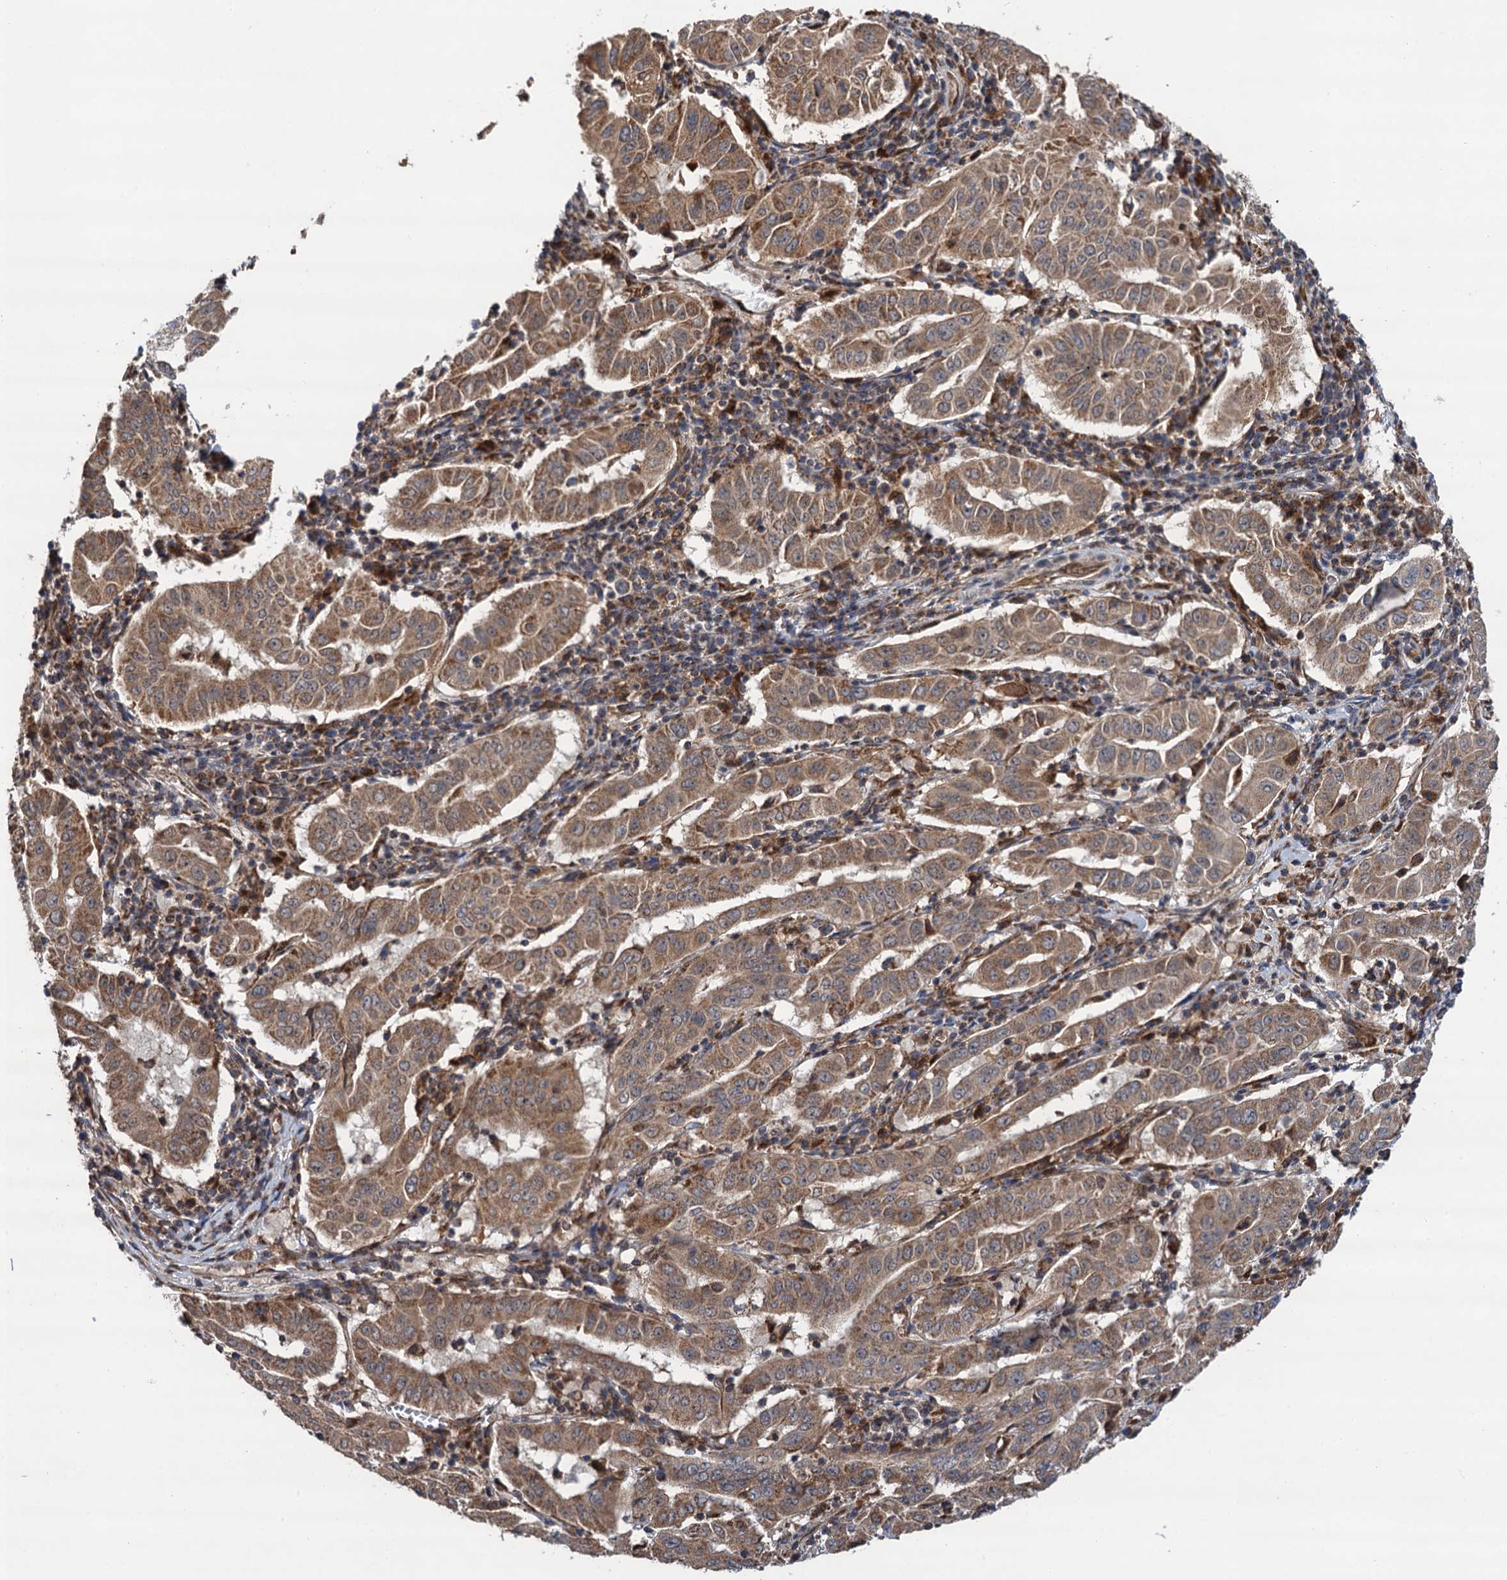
{"staining": {"intensity": "moderate", "quantity": ">75%", "location": "cytoplasmic/membranous"}, "tissue": "pancreatic cancer", "cell_type": "Tumor cells", "image_type": "cancer", "snomed": [{"axis": "morphology", "description": "Adenocarcinoma, NOS"}, {"axis": "topography", "description": "Pancreas"}], "caption": "Pancreatic cancer (adenocarcinoma) stained for a protein displays moderate cytoplasmic/membranous positivity in tumor cells. The protein of interest is stained brown, and the nuclei are stained in blue (DAB IHC with brightfield microscopy, high magnification).", "gene": "CMPK2", "patient": {"sex": "male", "age": 63}}